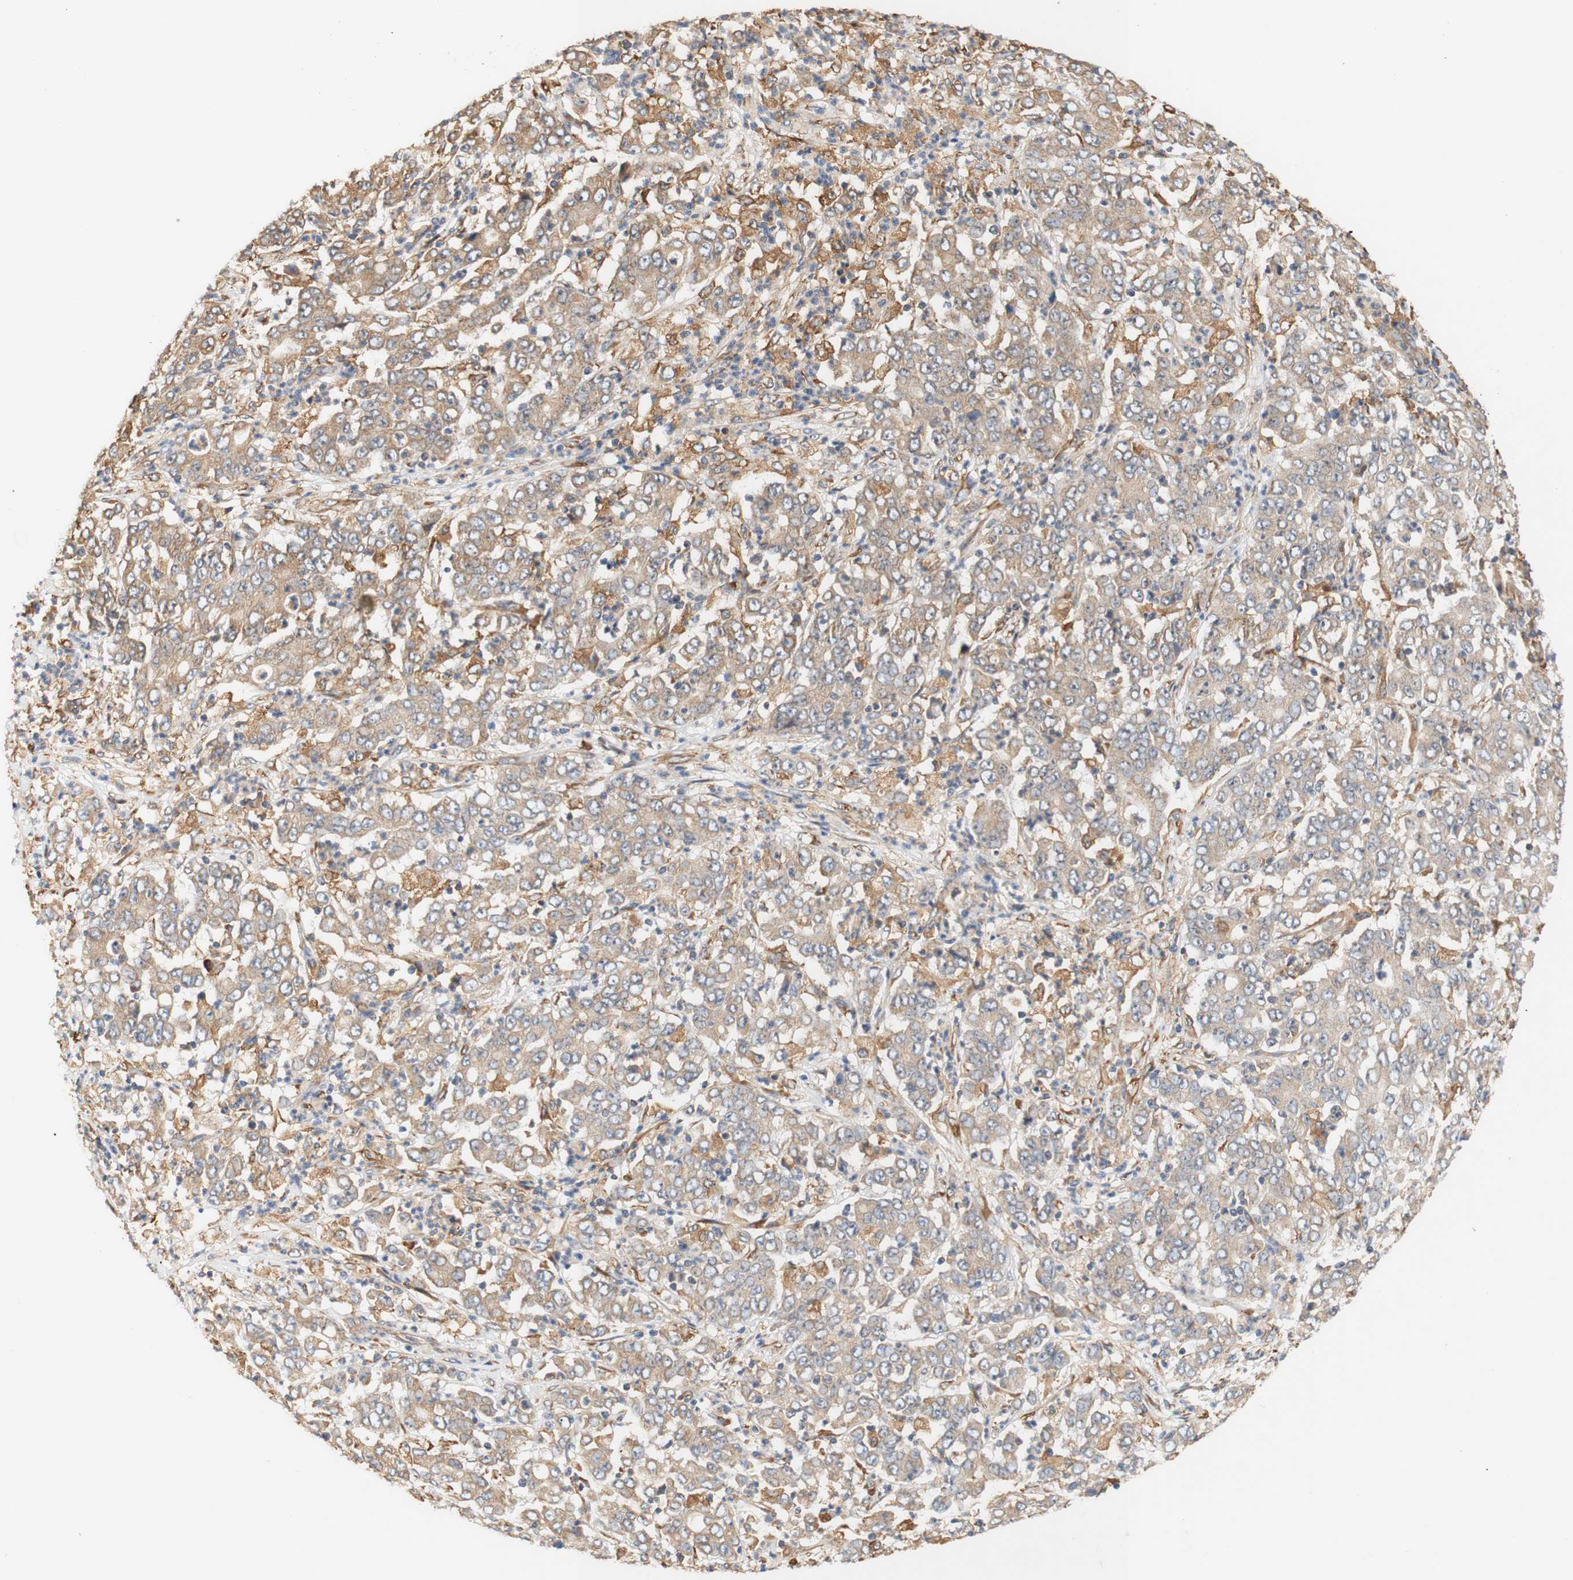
{"staining": {"intensity": "moderate", "quantity": ">75%", "location": "cytoplasmic/membranous"}, "tissue": "stomach cancer", "cell_type": "Tumor cells", "image_type": "cancer", "snomed": [{"axis": "morphology", "description": "Adenocarcinoma, NOS"}, {"axis": "topography", "description": "Stomach, lower"}], "caption": "This image shows IHC staining of human adenocarcinoma (stomach), with medium moderate cytoplasmic/membranous staining in about >75% of tumor cells.", "gene": "EIF2AK4", "patient": {"sex": "female", "age": 71}}